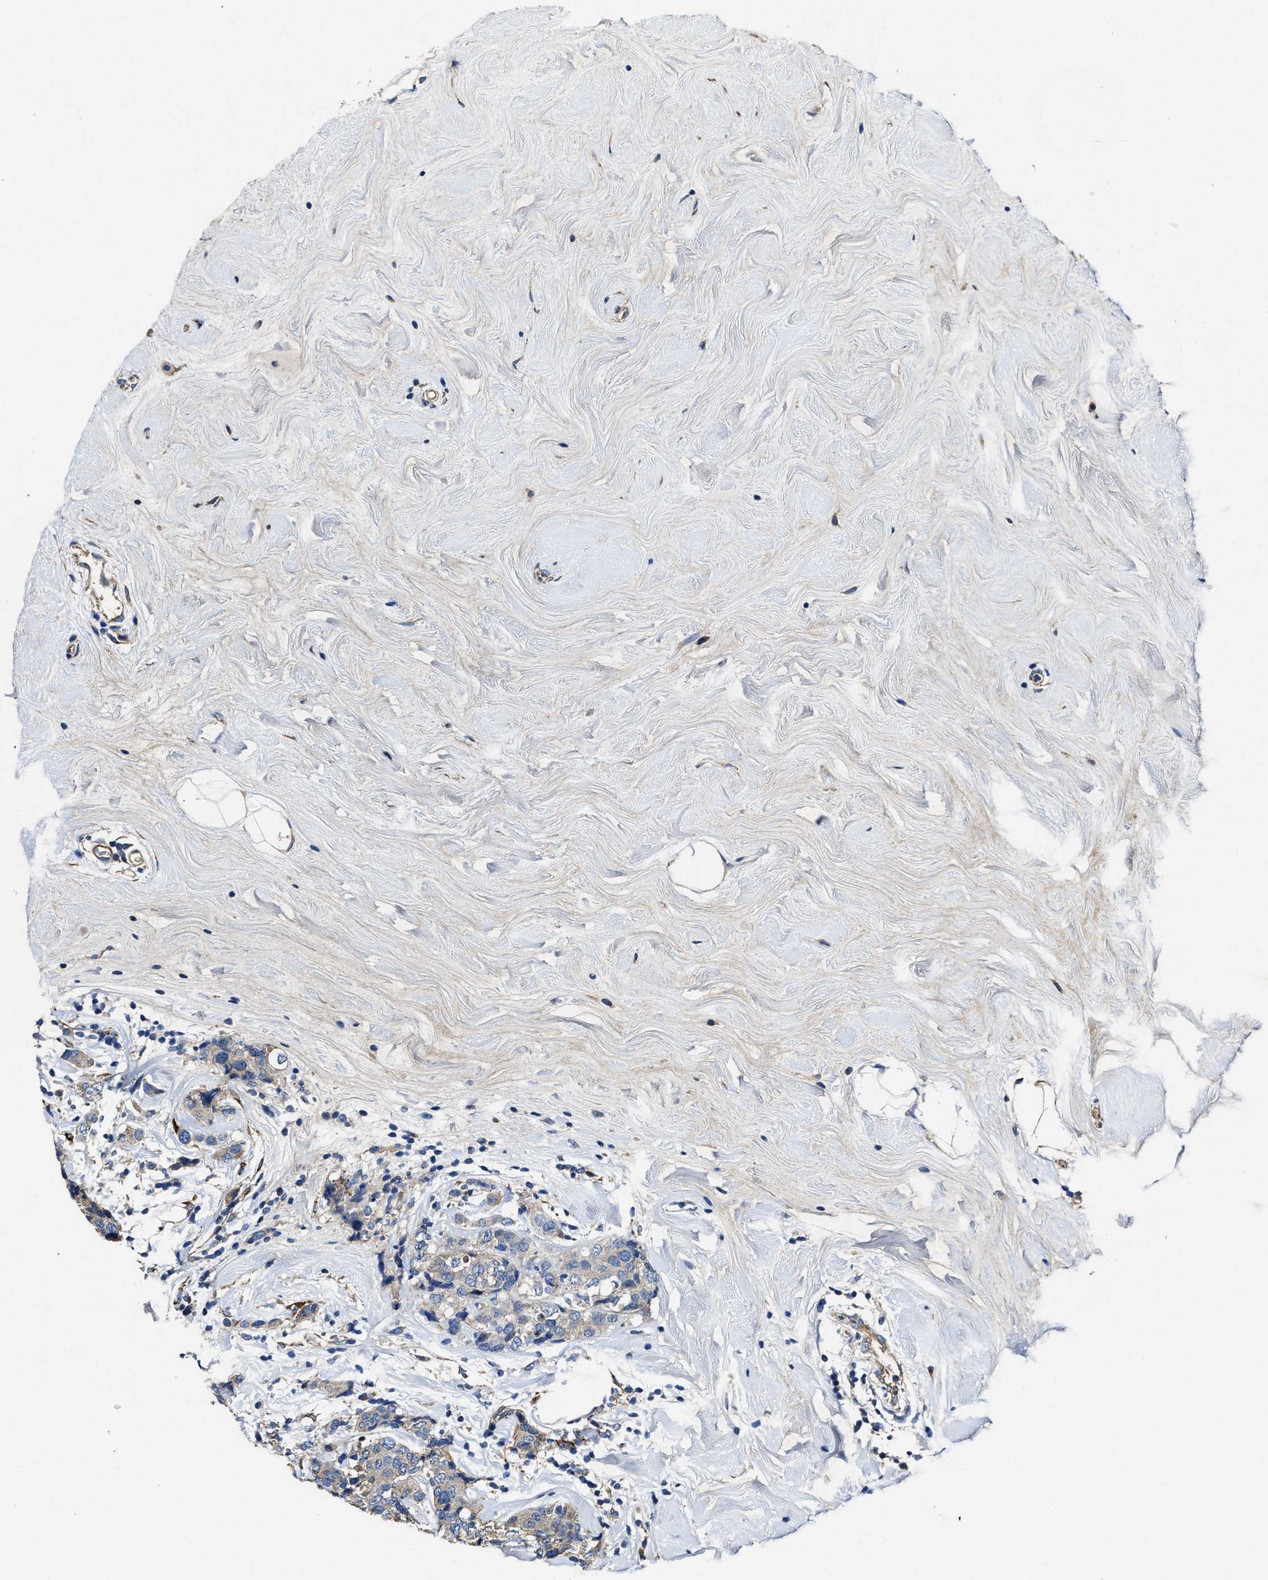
{"staining": {"intensity": "weak", "quantity": "<25%", "location": "cytoplasmic/membranous"}, "tissue": "breast cancer", "cell_type": "Tumor cells", "image_type": "cancer", "snomed": [{"axis": "morphology", "description": "Lobular carcinoma"}, {"axis": "topography", "description": "Breast"}], "caption": "Photomicrograph shows no protein expression in tumor cells of breast cancer (lobular carcinoma) tissue.", "gene": "IDNK", "patient": {"sex": "female", "age": 59}}